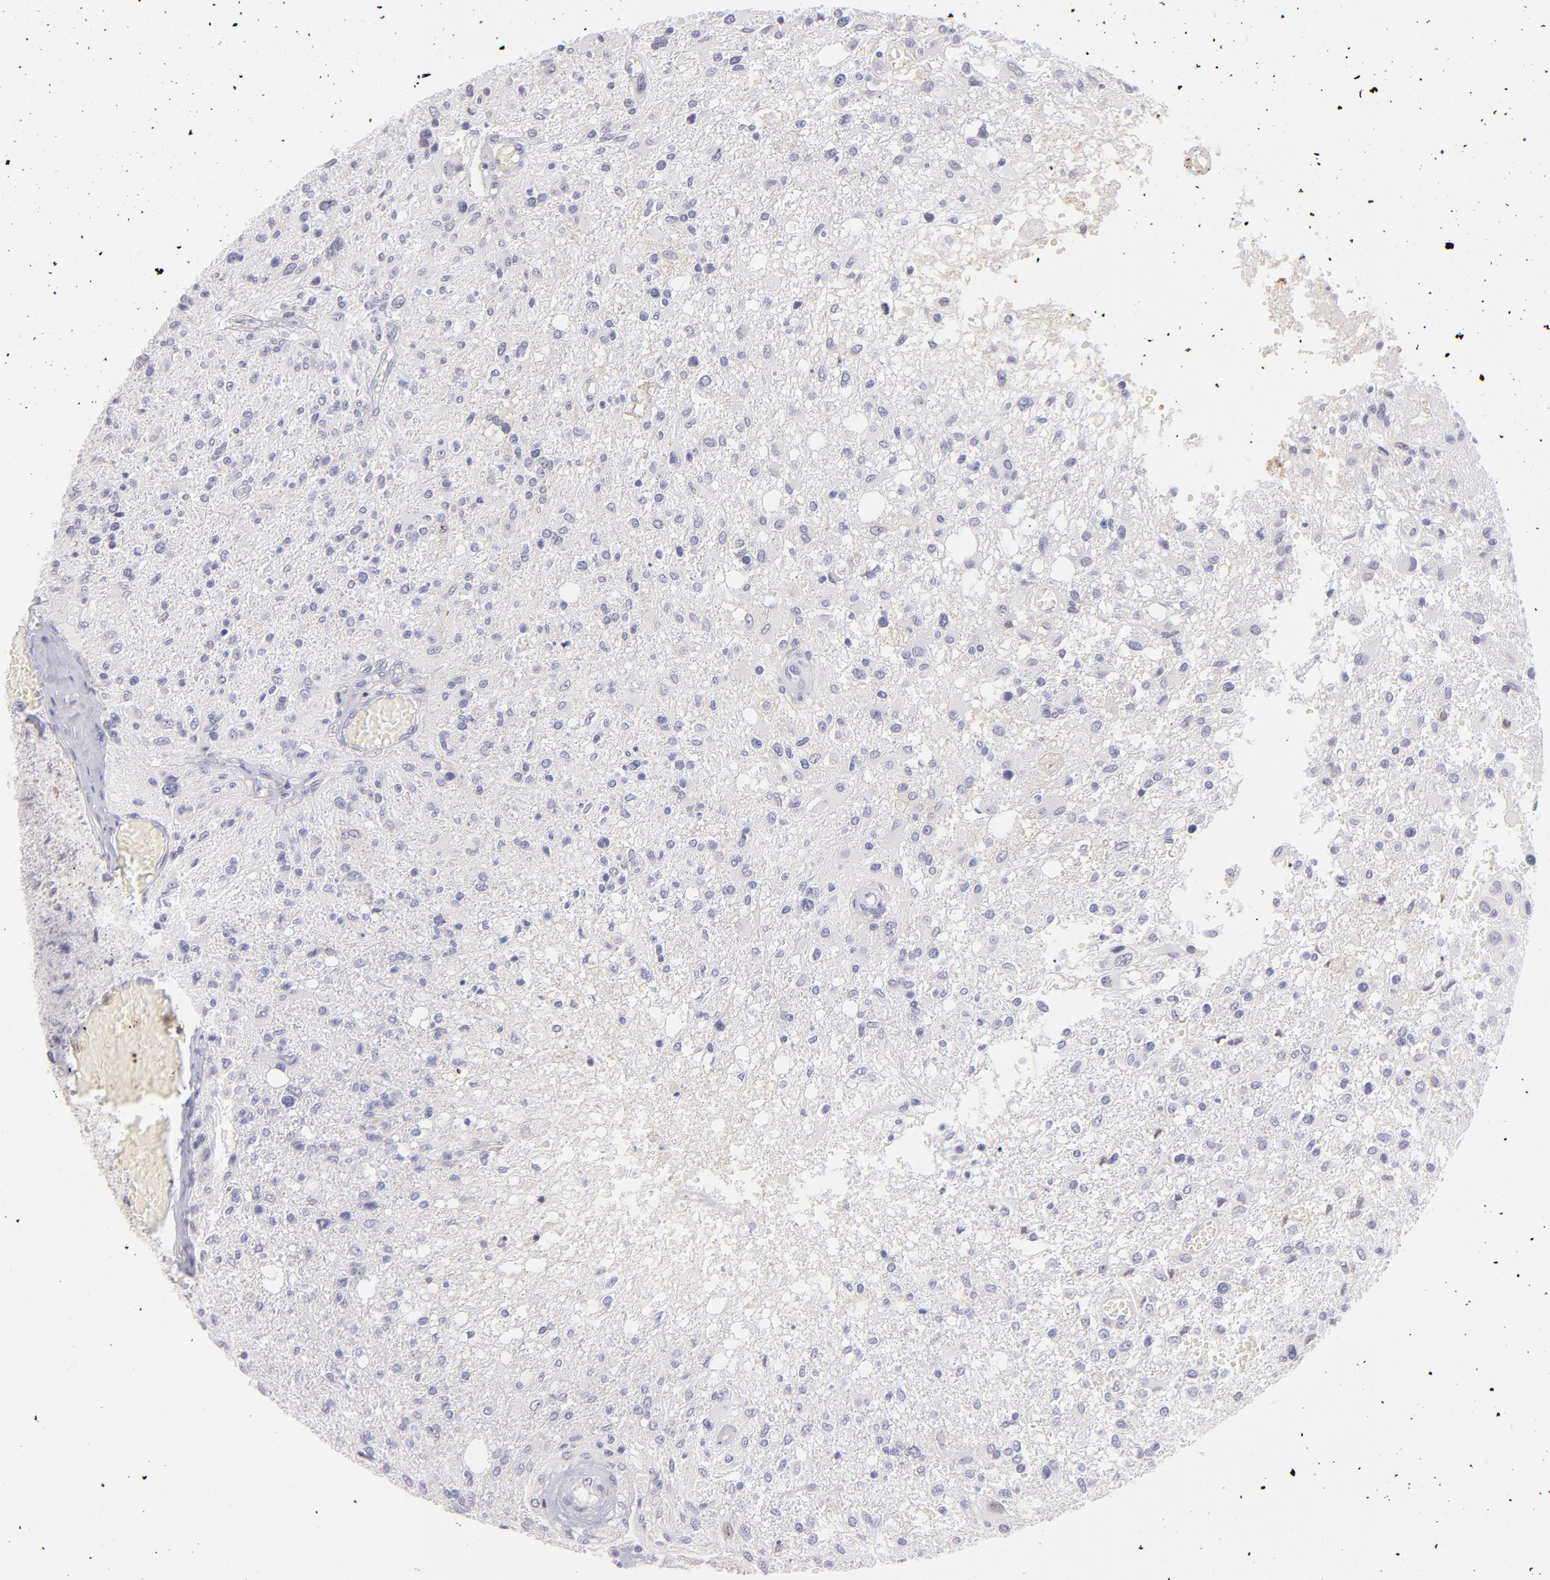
{"staining": {"intensity": "negative", "quantity": "none", "location": "none"}, "tissue": "glioma", "cell_type": "Tumor cells", "image_type": "cancer", "snomed": [{"axis": "morphology", "description": "Glioma, malignant, High grade"}, {"axis": "topography", "description": "Cerebral cortex"}], "caption": "This is an immunohistochemistry micrograph of malignant high-grade glioma. There is no positivity in tumor cells.", "gene": "LTB4R", "patient": {"sex": "male", "age": 76}}